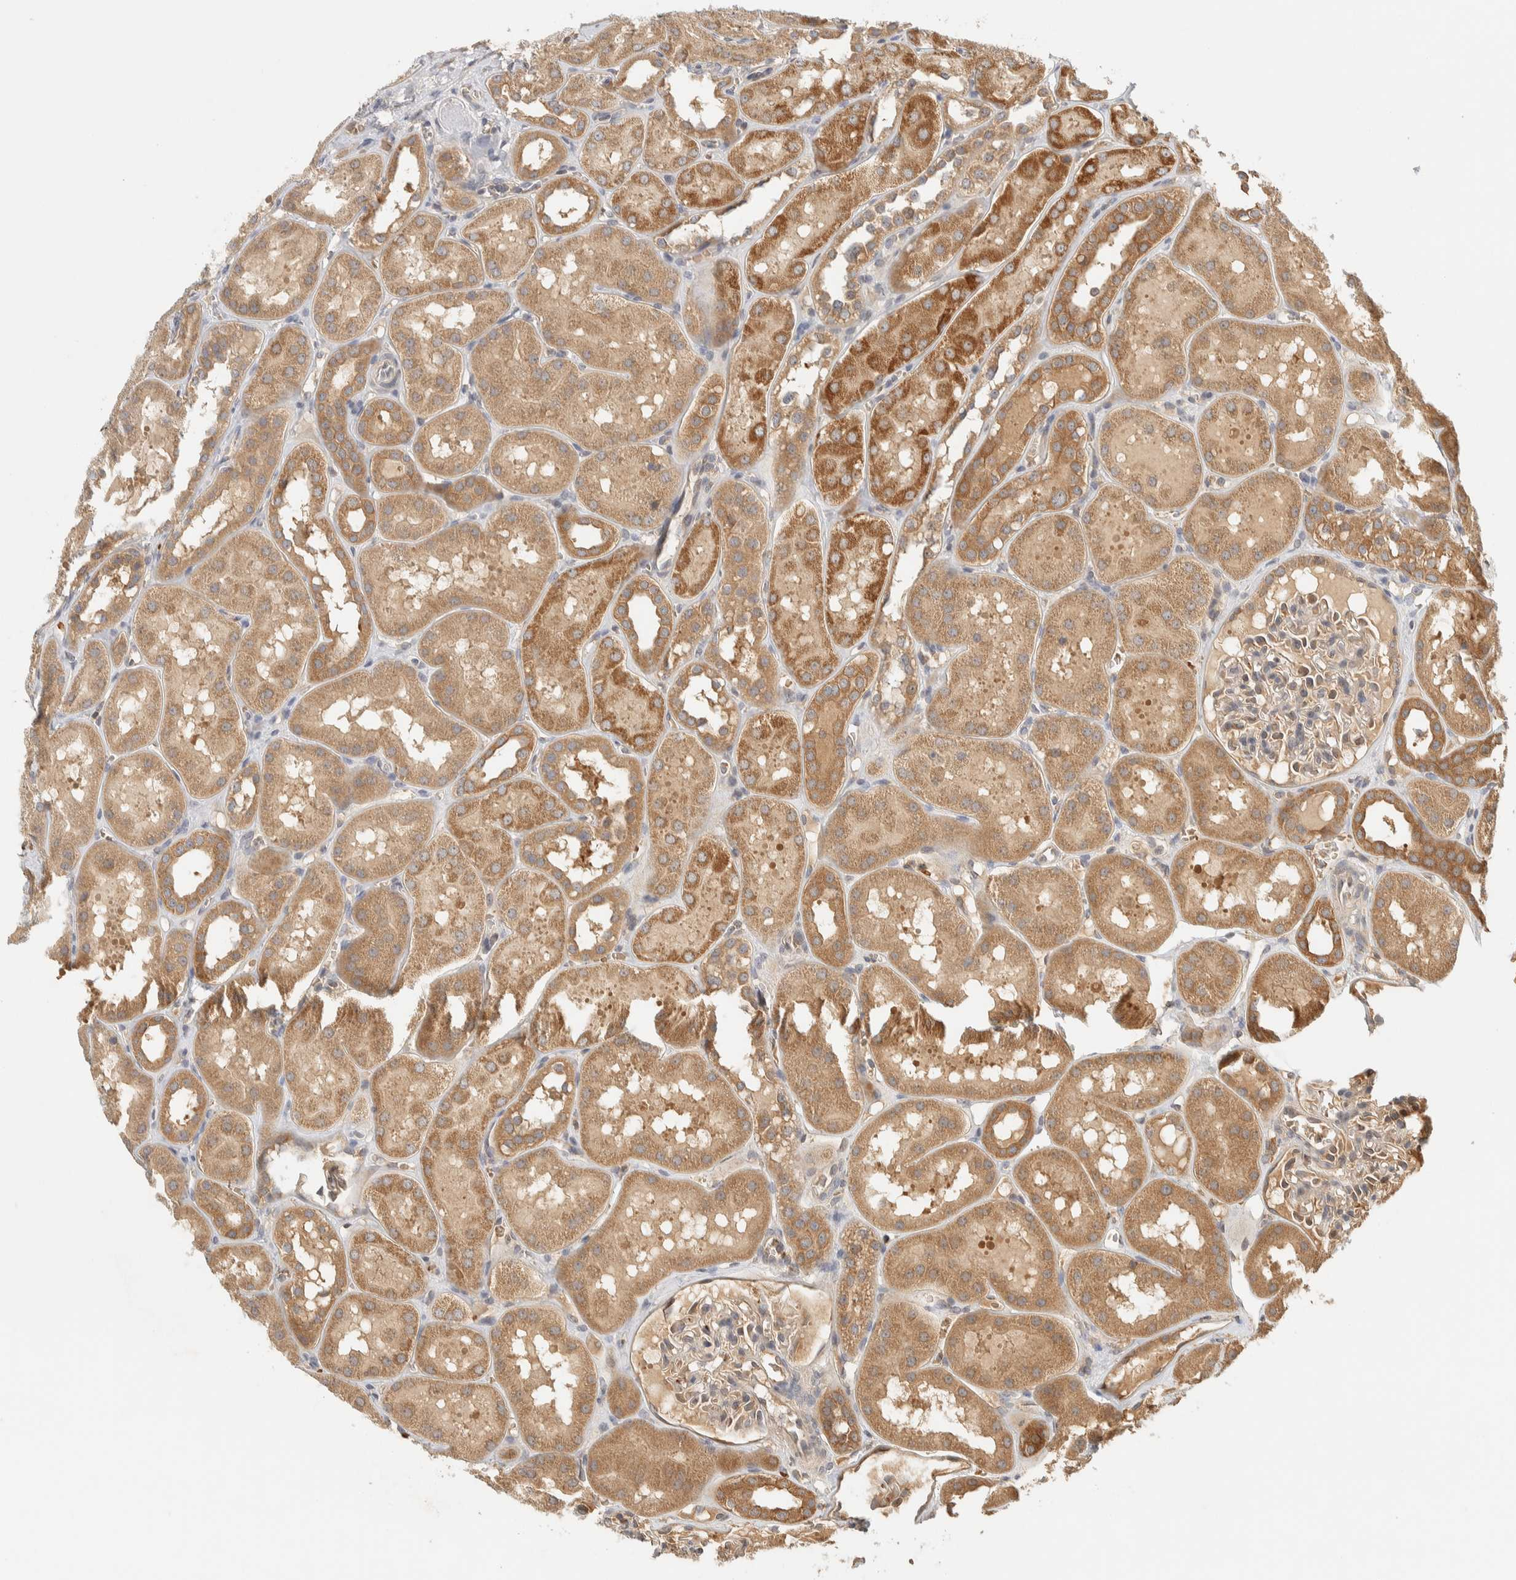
{"staining": {"intensity": "weak", "quantity": "25%-75%", "location": "cytoplasmic/membranous"}, "tissue": "kidney", "cell_type": "Cells in glomeruli", "image_type": "normal", "snomed": [{"axis": "morphology", "description": "Normal tissue, NOS"}, {"axis": "topography", "description": "Kidney"}, {"axis": "topography", "description": "Urinary bladder"}], "caption": "High-power microscopy captured an immunohistochemistry histopathology image of unremarkable kidney, revealing weak cytoplasmic/membranous staining in approximately 25%-75% of cells in glomeruli.", "gene": "TTI2", "patient": {"sex": "male", "age": 16}}